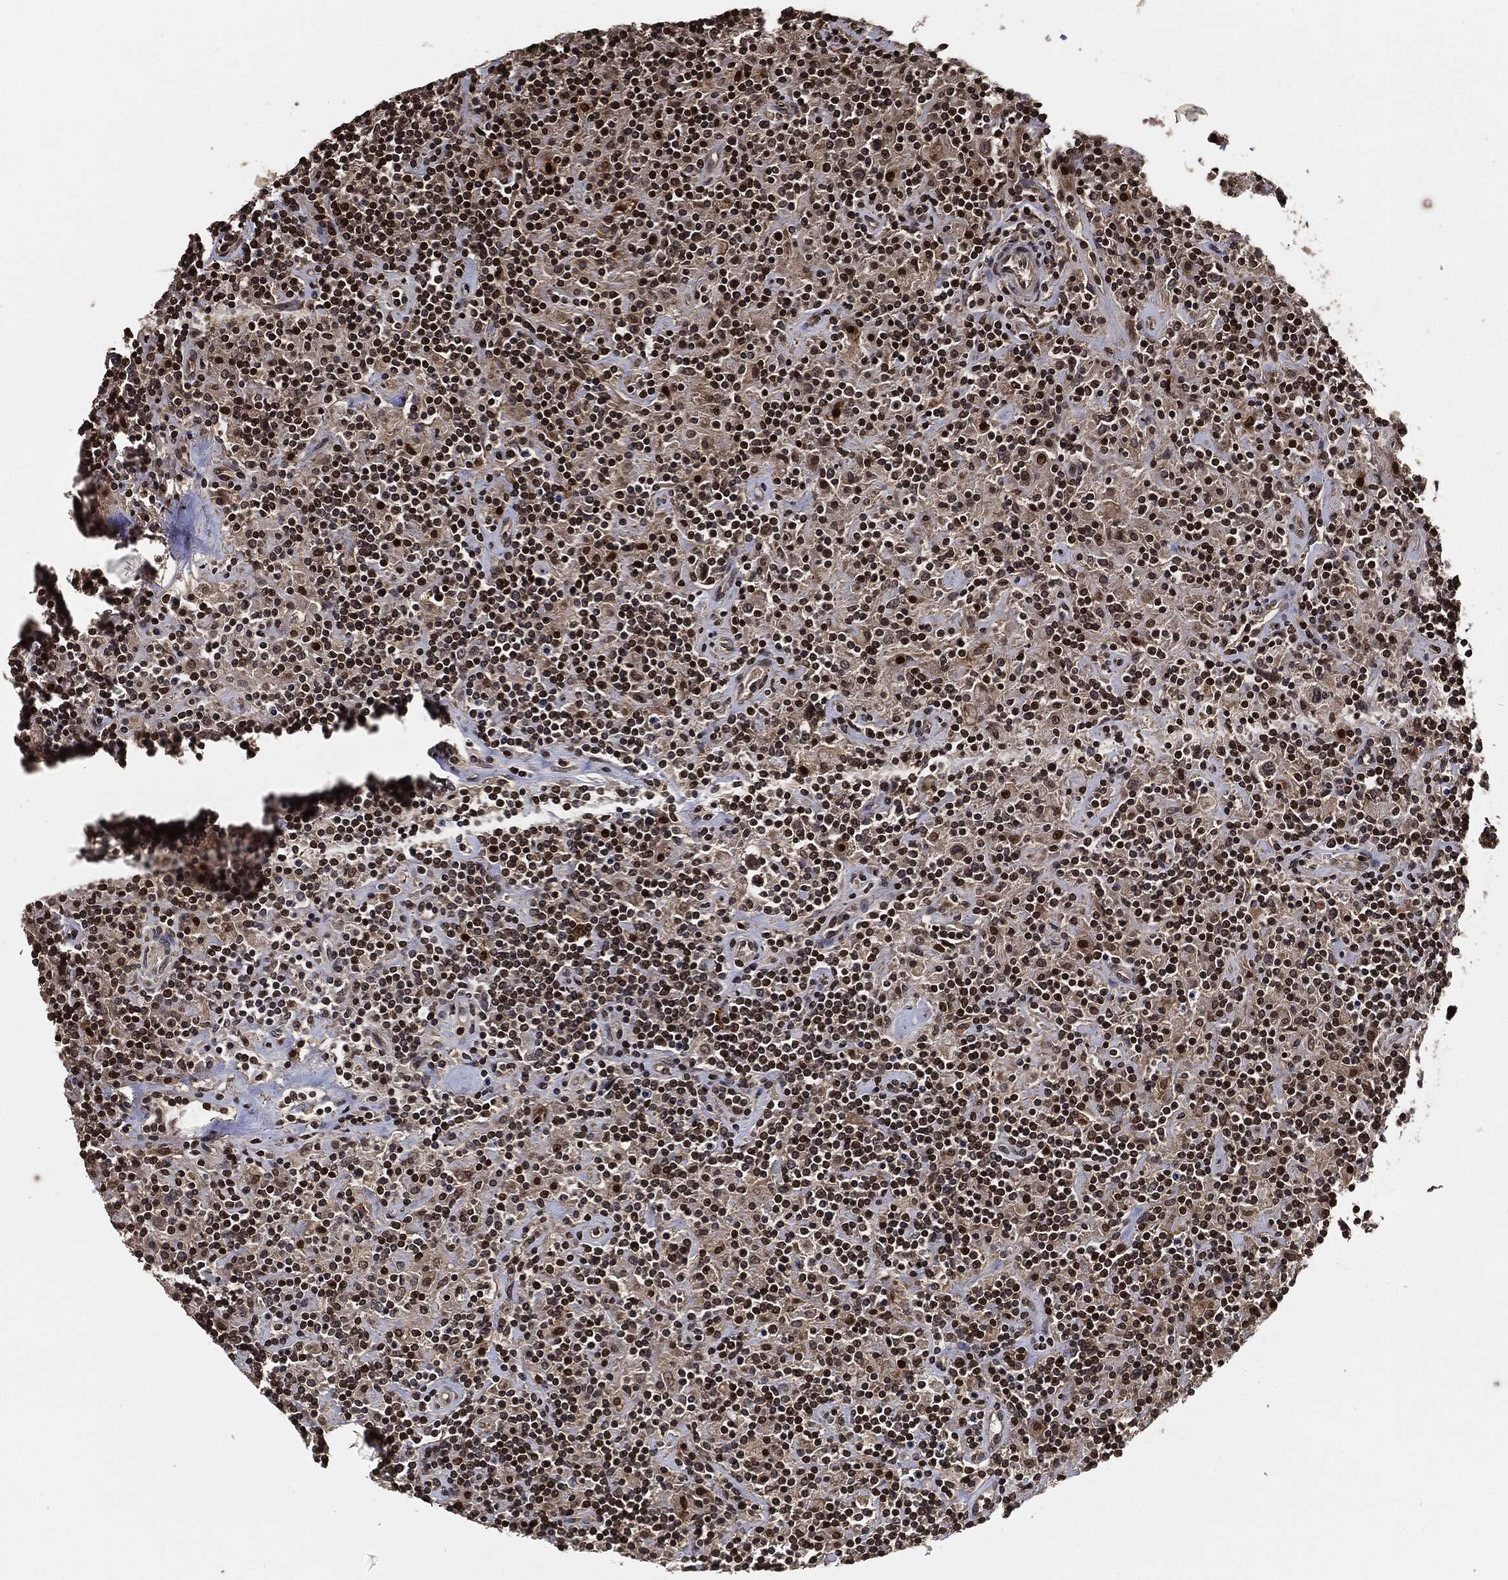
{"staining": {"intensity": "negative", "quantity": "none", "location": "none"}, "tissue": "lymphoma", "cell_type": "Tumor cells", "image_type": "cancer", "snomed": [{"axis": "morphology", "description": "Hodgkin's disease, NOS"}, {"axis": "topography", "description": "Lymph node"}], "caption": "This is a photomicrograph of IHC staining of Hodgkin's disease, which shows no positivity in tumor cells.", "gene": "PDK1", "patient": {"sex": "male", "age": 70}}